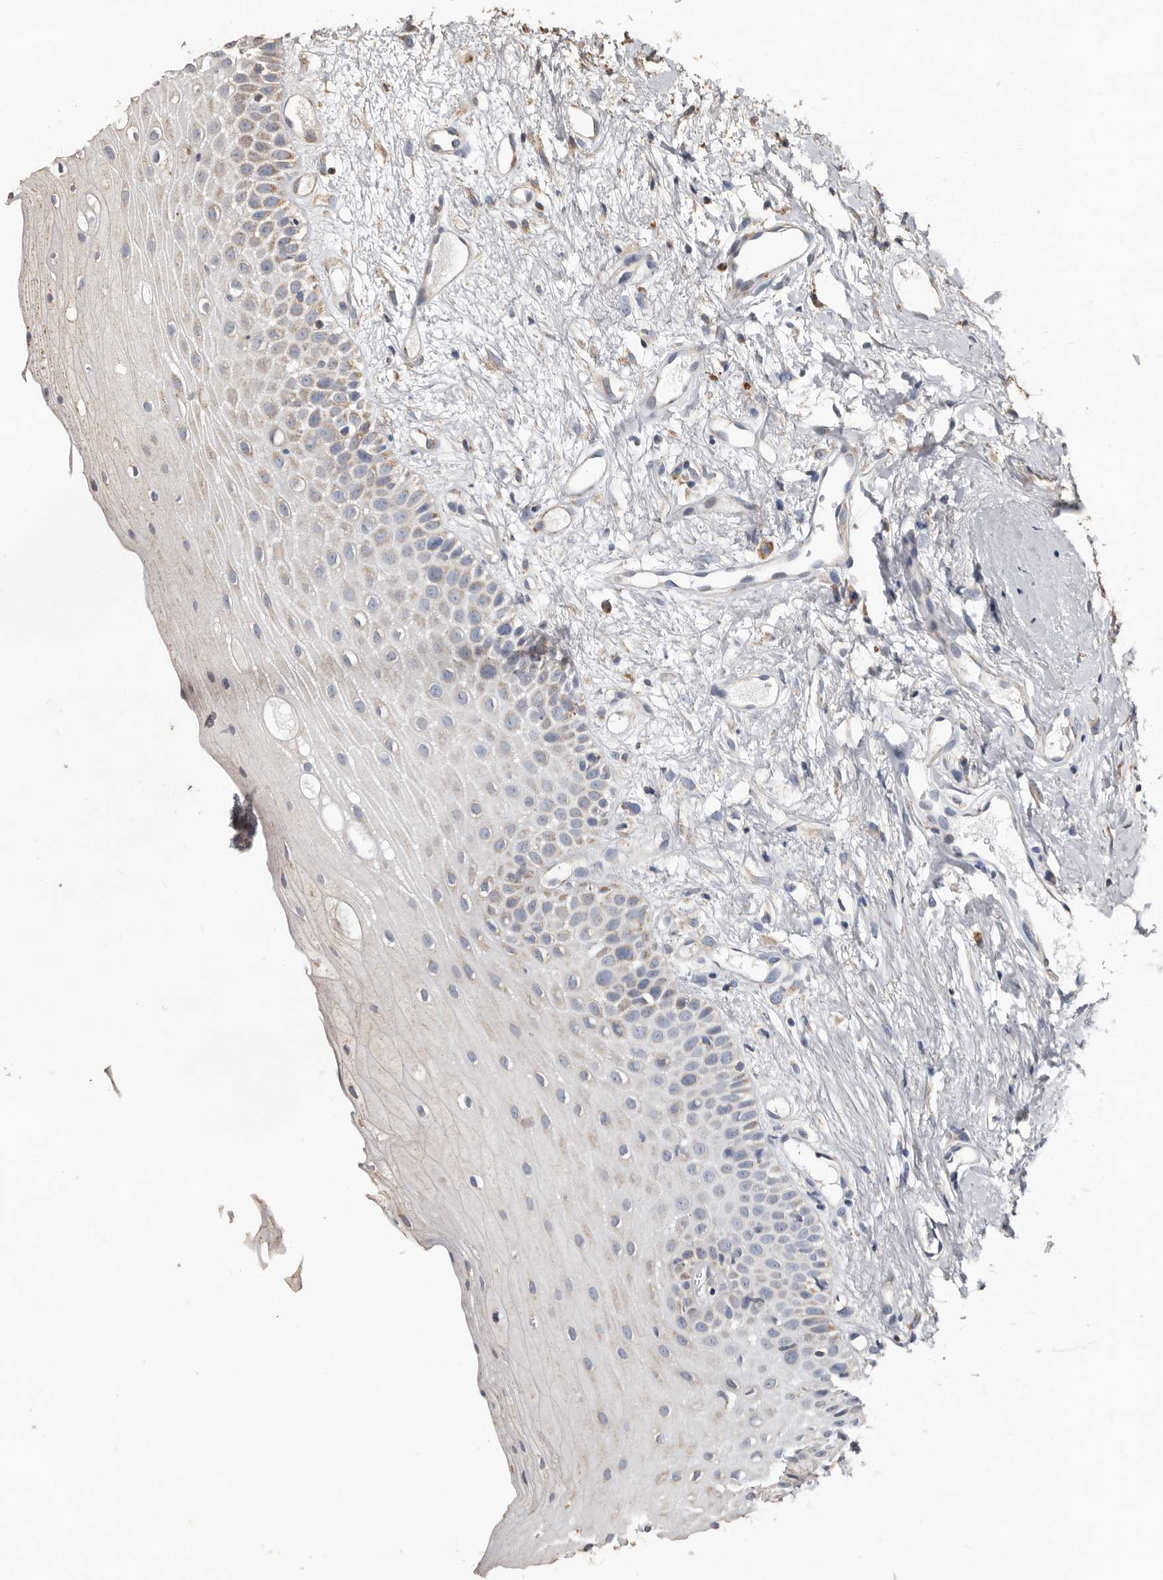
{"staining": {"intensity": "moderate", "quantity": "<25%", "location": "cytoplasmic/membranous"}, "tissue": "oral mucosa", "cell_type": "Squamous epithelial cells", "image_type": "normal", "snomed": [{"axis": "morphology", "description": "Normal tissue, NOS"}, {"axis": "topography", "description": "Oral tissue"}], "caption": "Immunohistochemical staining of benign oral mucosa reveals <25% levels of moderate cytoplasmic/membranous protein staining in about <25% of squamous epithelial cells.", "gene": "OSGIN2", "patient": {"sex": "female", "age": 63}}